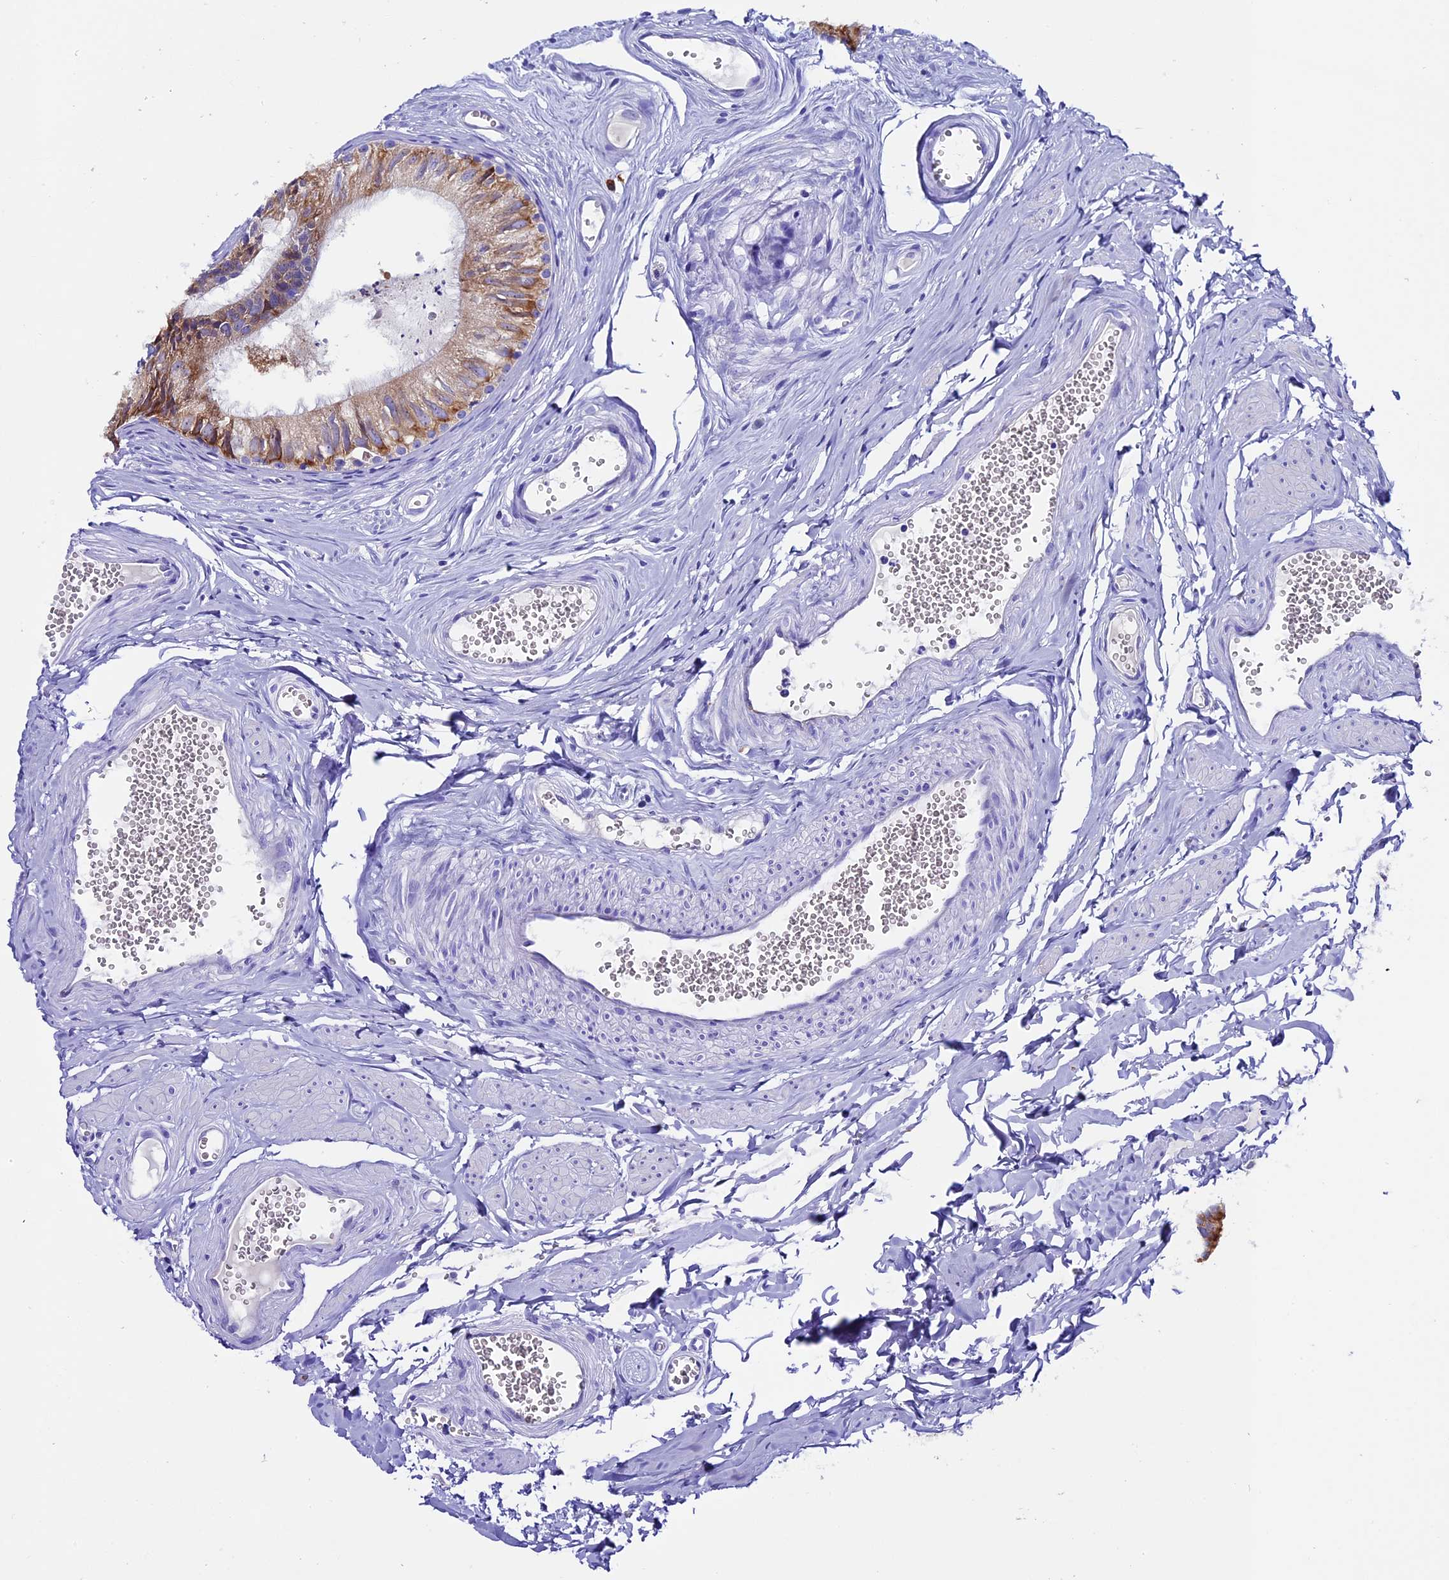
{"staining": {"intensity": "moderate", "quantity": "25%-75%", "location": "cytoplasmic/membranous"}, "tissue": "epididymis", "cell_type": "Glandular cells", "image_type": "normal", "snomed": [{"axis": "morphology", "description": "Normal tissue, NOS"}, {"axis": "topography", "description": "Epididymis"}], "caption": "Immunohistochemistry photomicrograph of unremarkable human epididymis stained for a protein (brown), which shows medium levels of moderate cytoplasmic/membranous expression in approximately 25%-75% of glandular cells.", "gene": "FKBP11", "patient": {"sex": "male", "age": 36}}